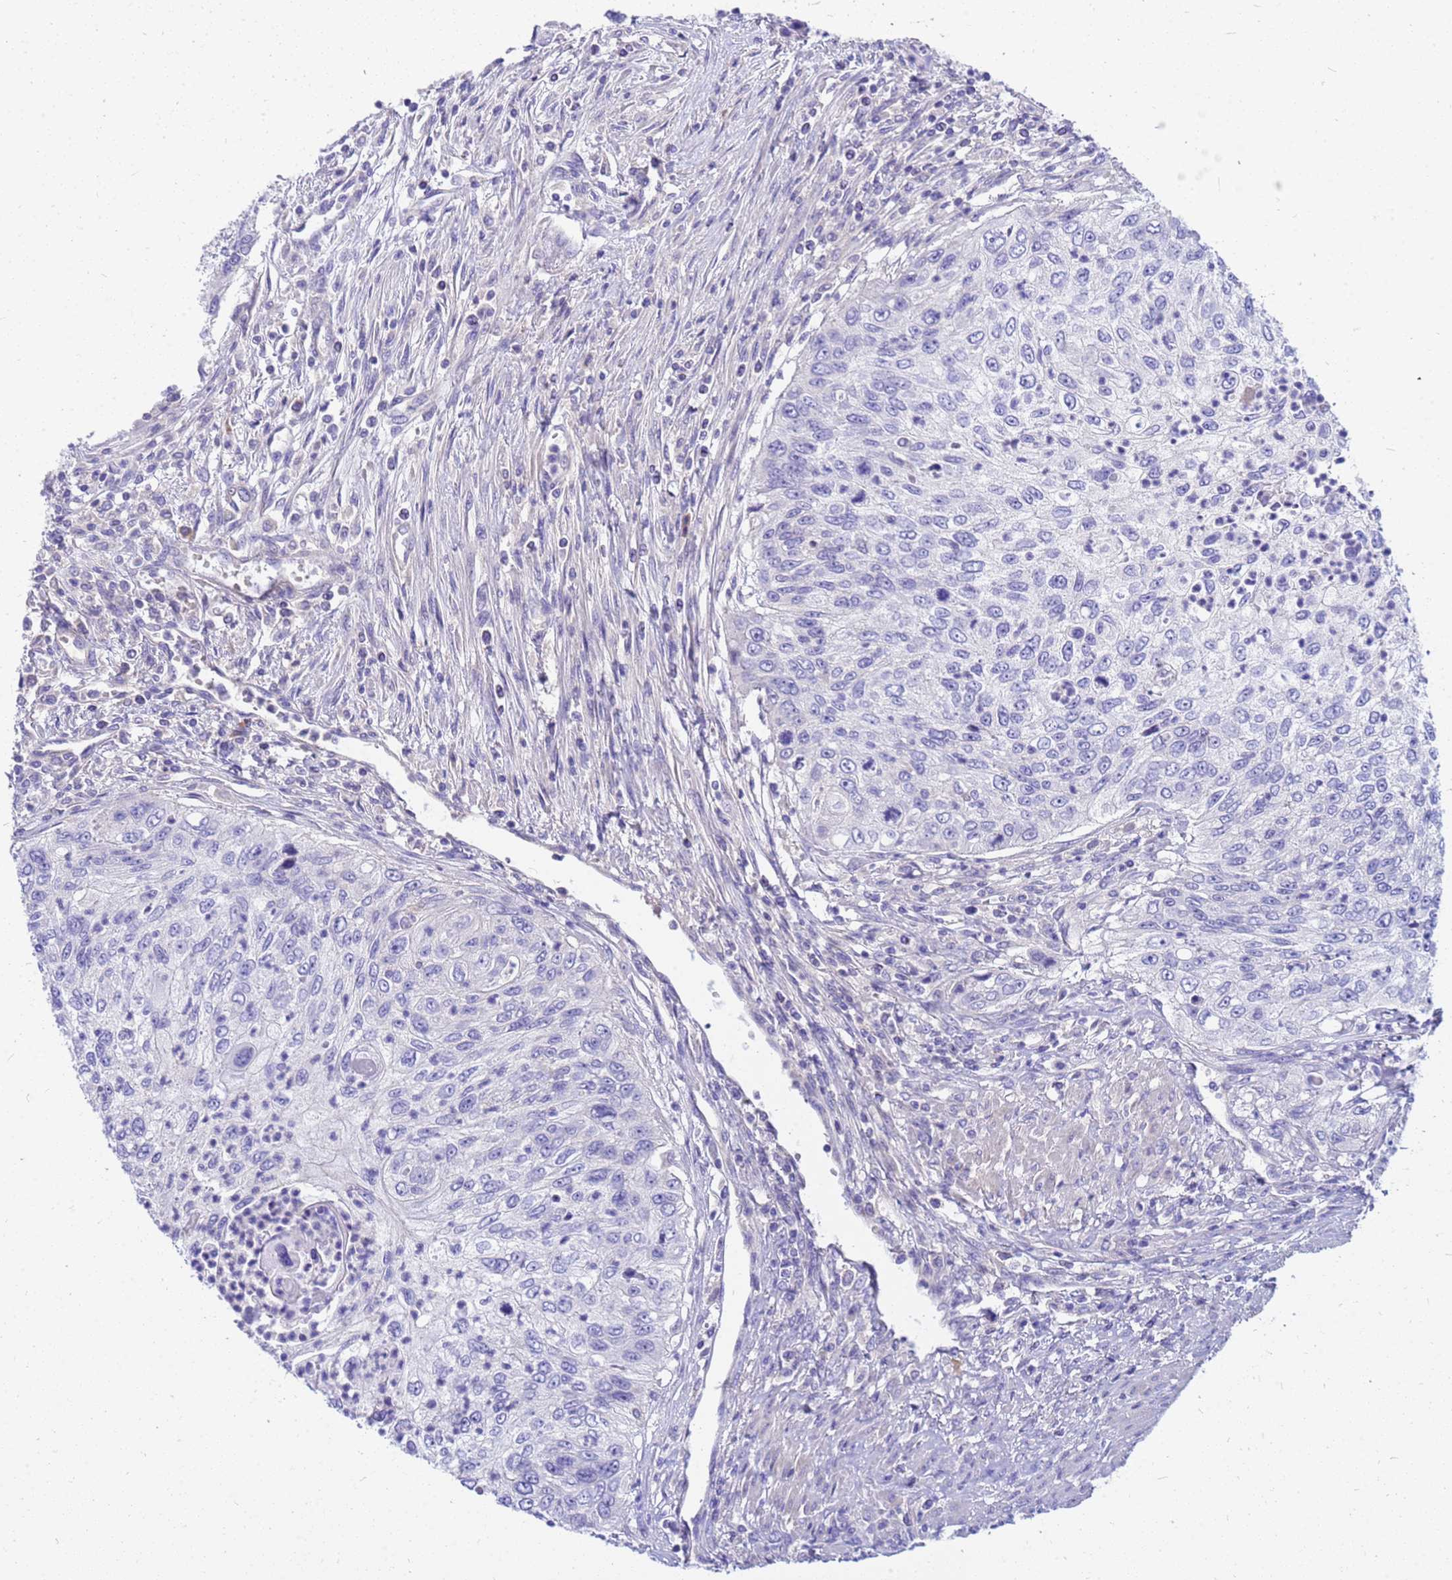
{"staining": {"intensity": "negative", "quantity": "none", "location": "none"}, "tissue": "urothelial cancer", "cell_type": "Tumor cells", "image_type": "cancer", "snomed": [{"axis": "morphology", "description": "Urothelial carcinoma, High grade"}, {"axis": "topography", "description": "Urinary bladder"}], "caption": "IHC of high-grade urothelial carcinoma demonstrates no positivity in tumor cells. (DAB immunohistochemistry (IHC) with hematoxylin counter stain).", "gene": "DPRX", "patient": {"sex": "female", "age": 60}}